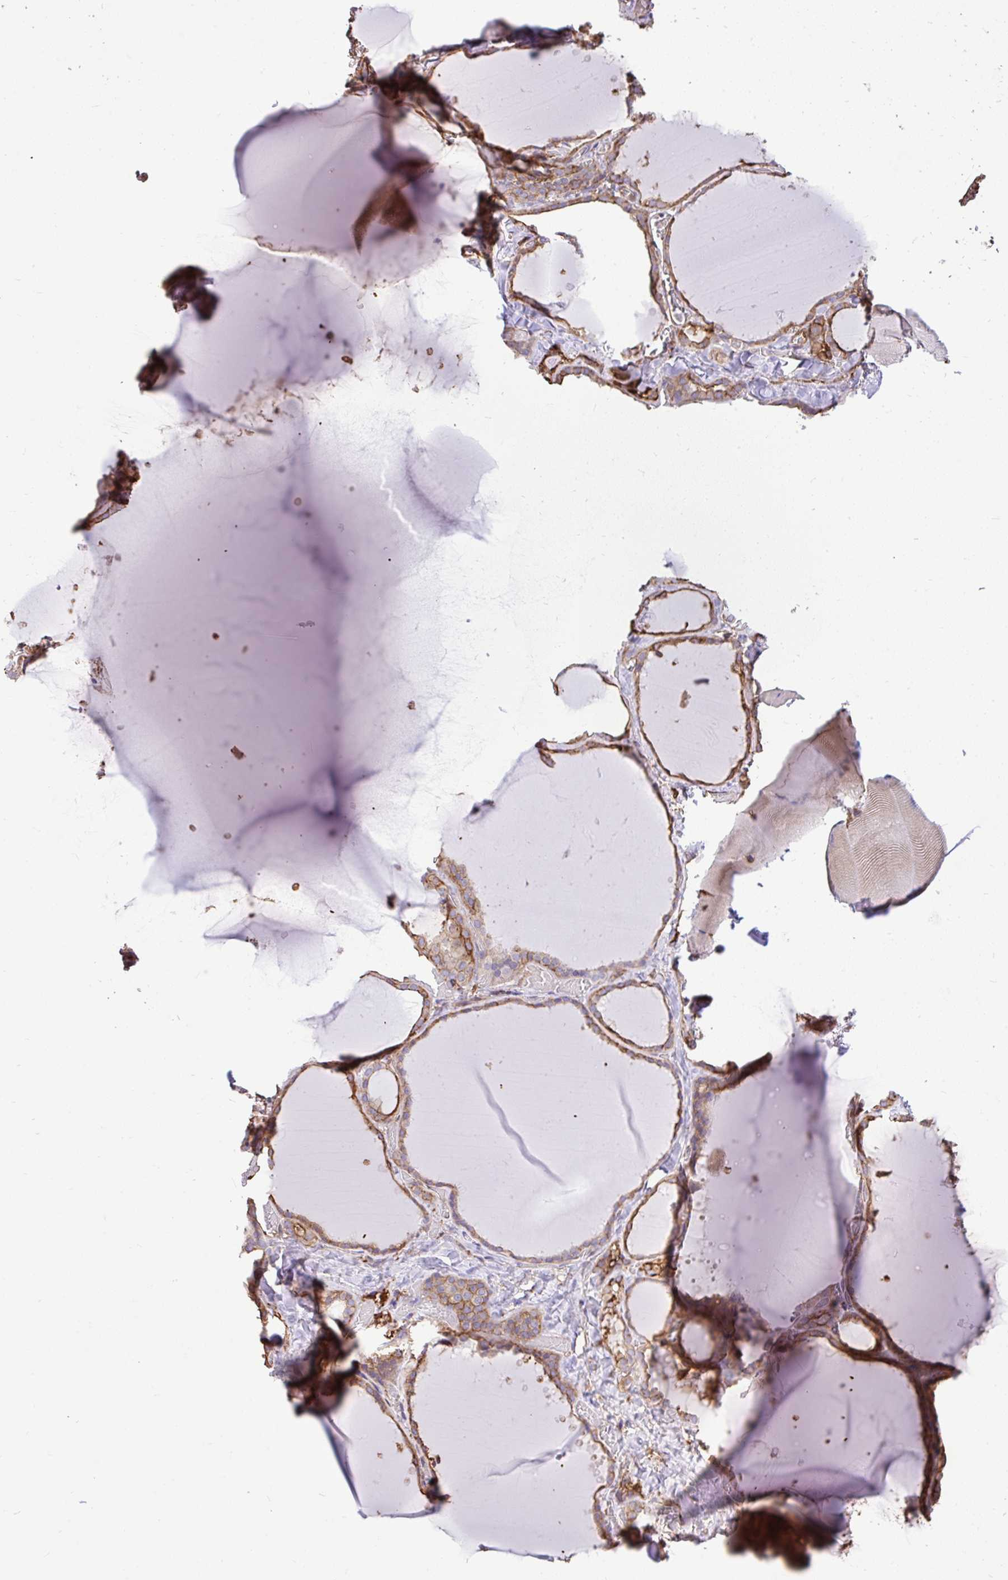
{"staining": {"intensity": "moderate", "quantity": "25%-75%", "location": "cytoplasmic/membranous"}, "tissue": "thyroid gland", "cell_type": "Glandular cells", "image_type": "normal", "snomed": [{"axis": "morphology", "description": "Normal tissue, NOS"}, {"axis": "topography", "description": "Thyroid gland"}], "caption": "This image reveals immunohistochemistry staining of unremarkable human thyroid gland, with medium moderate cytoplasmic/membranous positivity in about 25%-75% of glandular cells.", "gene": "PTPRK", "patient": {"sex": "female", "age": 36}}